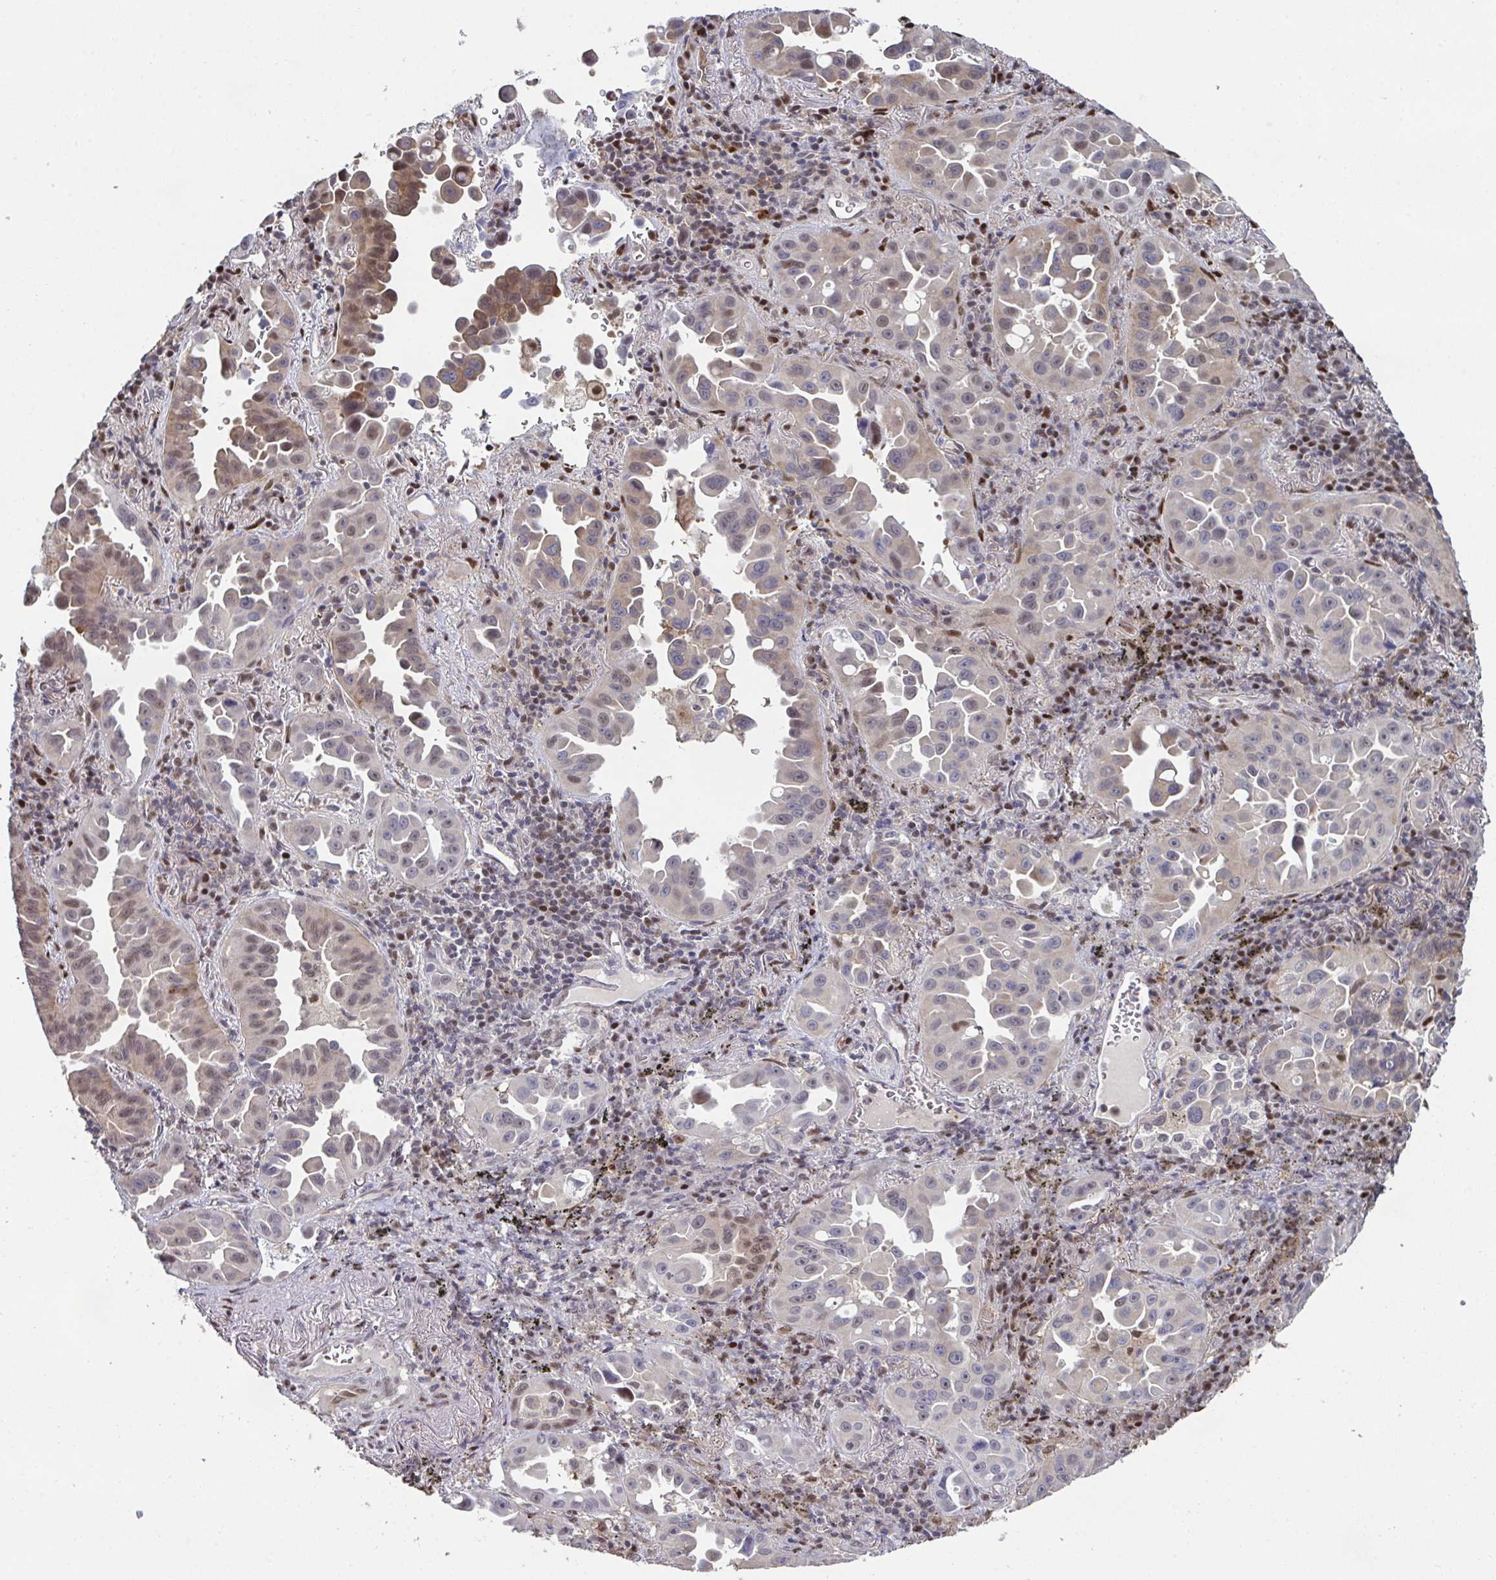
{"staining": {"intensity": "weak", "quantity": "25%-75%", "location": "cytoplasmic/membranous,nuclear"}, "tissue": "lung cancer", "cell_type": "Tumor cells", "image_type": "cancer", "snomed": [{"axis": "morphology", "description": "Adenocarcinoma, NOS"}, {"axis": "topography", "description": "Lung"}], "caption": "DAB (3,3'-diaminobenzidine) immunohistochemical staining of human lung adenocarcinoma reveals weak cytoplasmic/membranous and nuclear protein positivity in about 25%-75% of tumor cells. The staining is performed using DAB (3,3'-diaminobenzidine) brown chromogen to label protein expression. The nuclei are counter-stained blue using hematoxylin.", "gene": "ACD", "patient": {"sex": "male", "age": 68}}